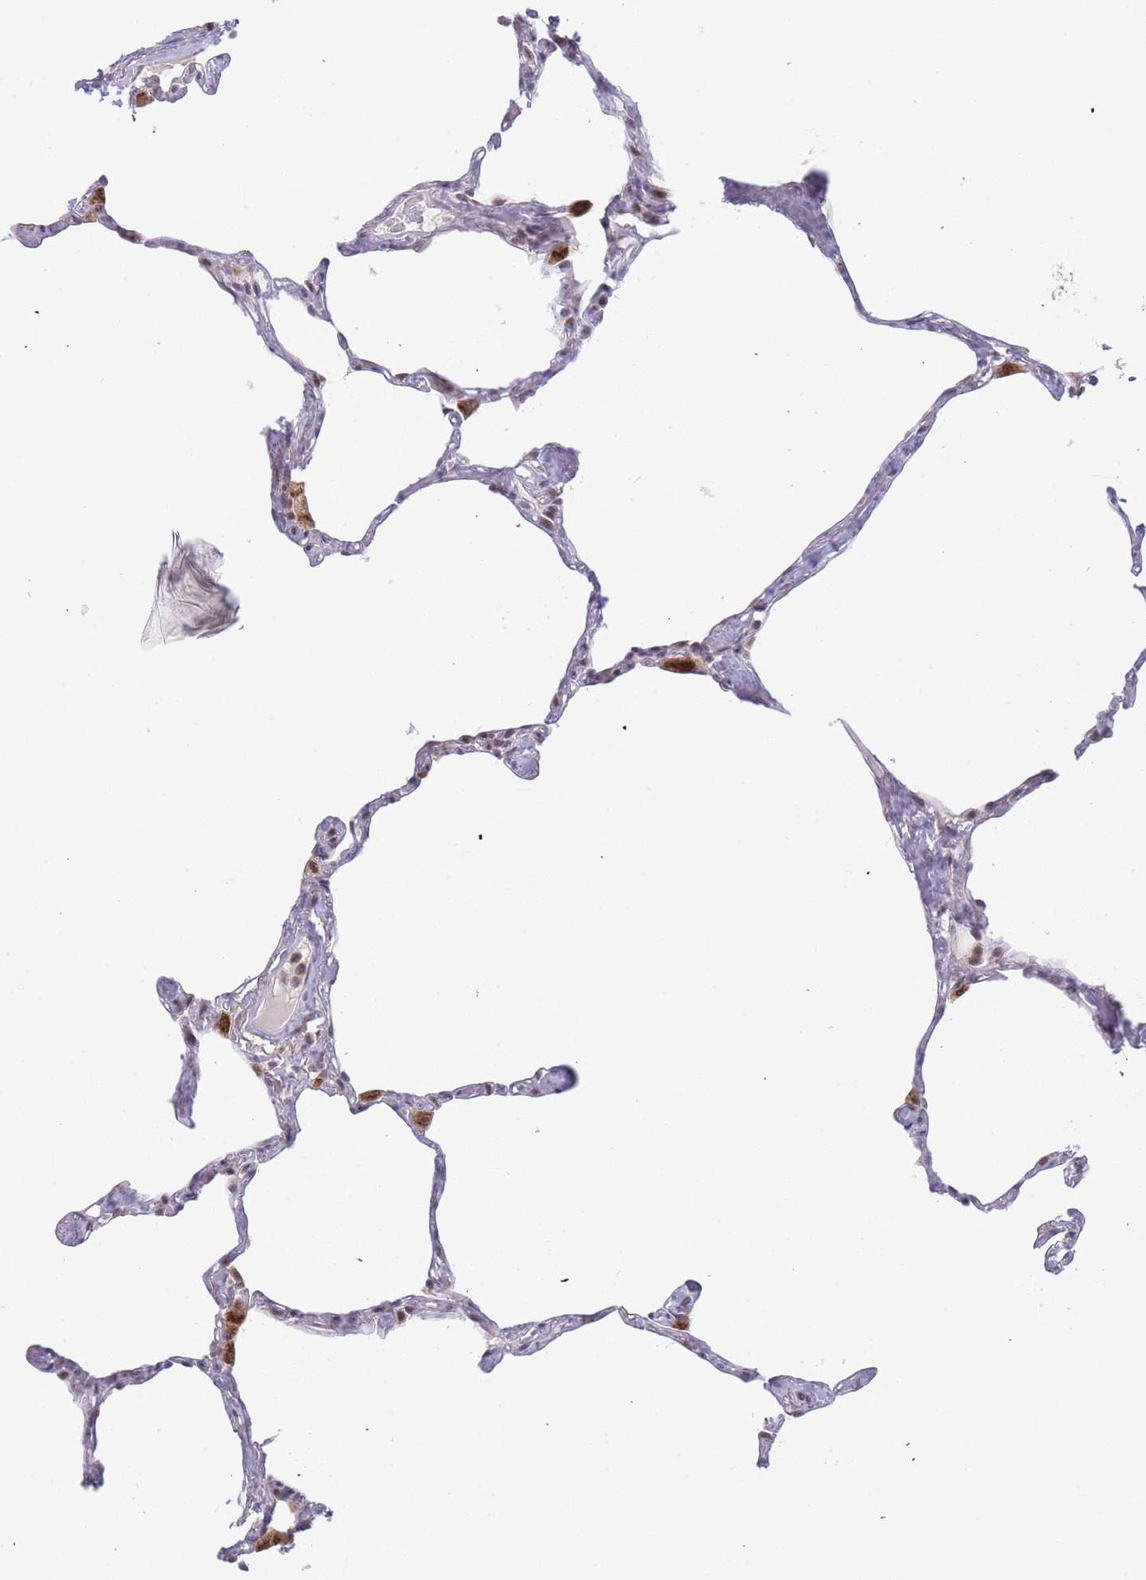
{"staining": {"intensity": "moderate", "quantity": "<25%", "location": "nuclear"}, "tissue": "lung", "cell_type": "Alveolar cells", "image_type": "normal", "snomed": [{"axis": "morphology", "description": "Normal tissue, NOS"}, {"axis": "topography", "description": "Lung"}], "caption": "A high-resolution micrograph shows immunohistochemistry staining of unremarkable lung, which exhibits moderate nuclear expression in approximately <25% of alveolar cells.", "gene": "DEAF1", "patient": {"sex": "male", "age": 65}}